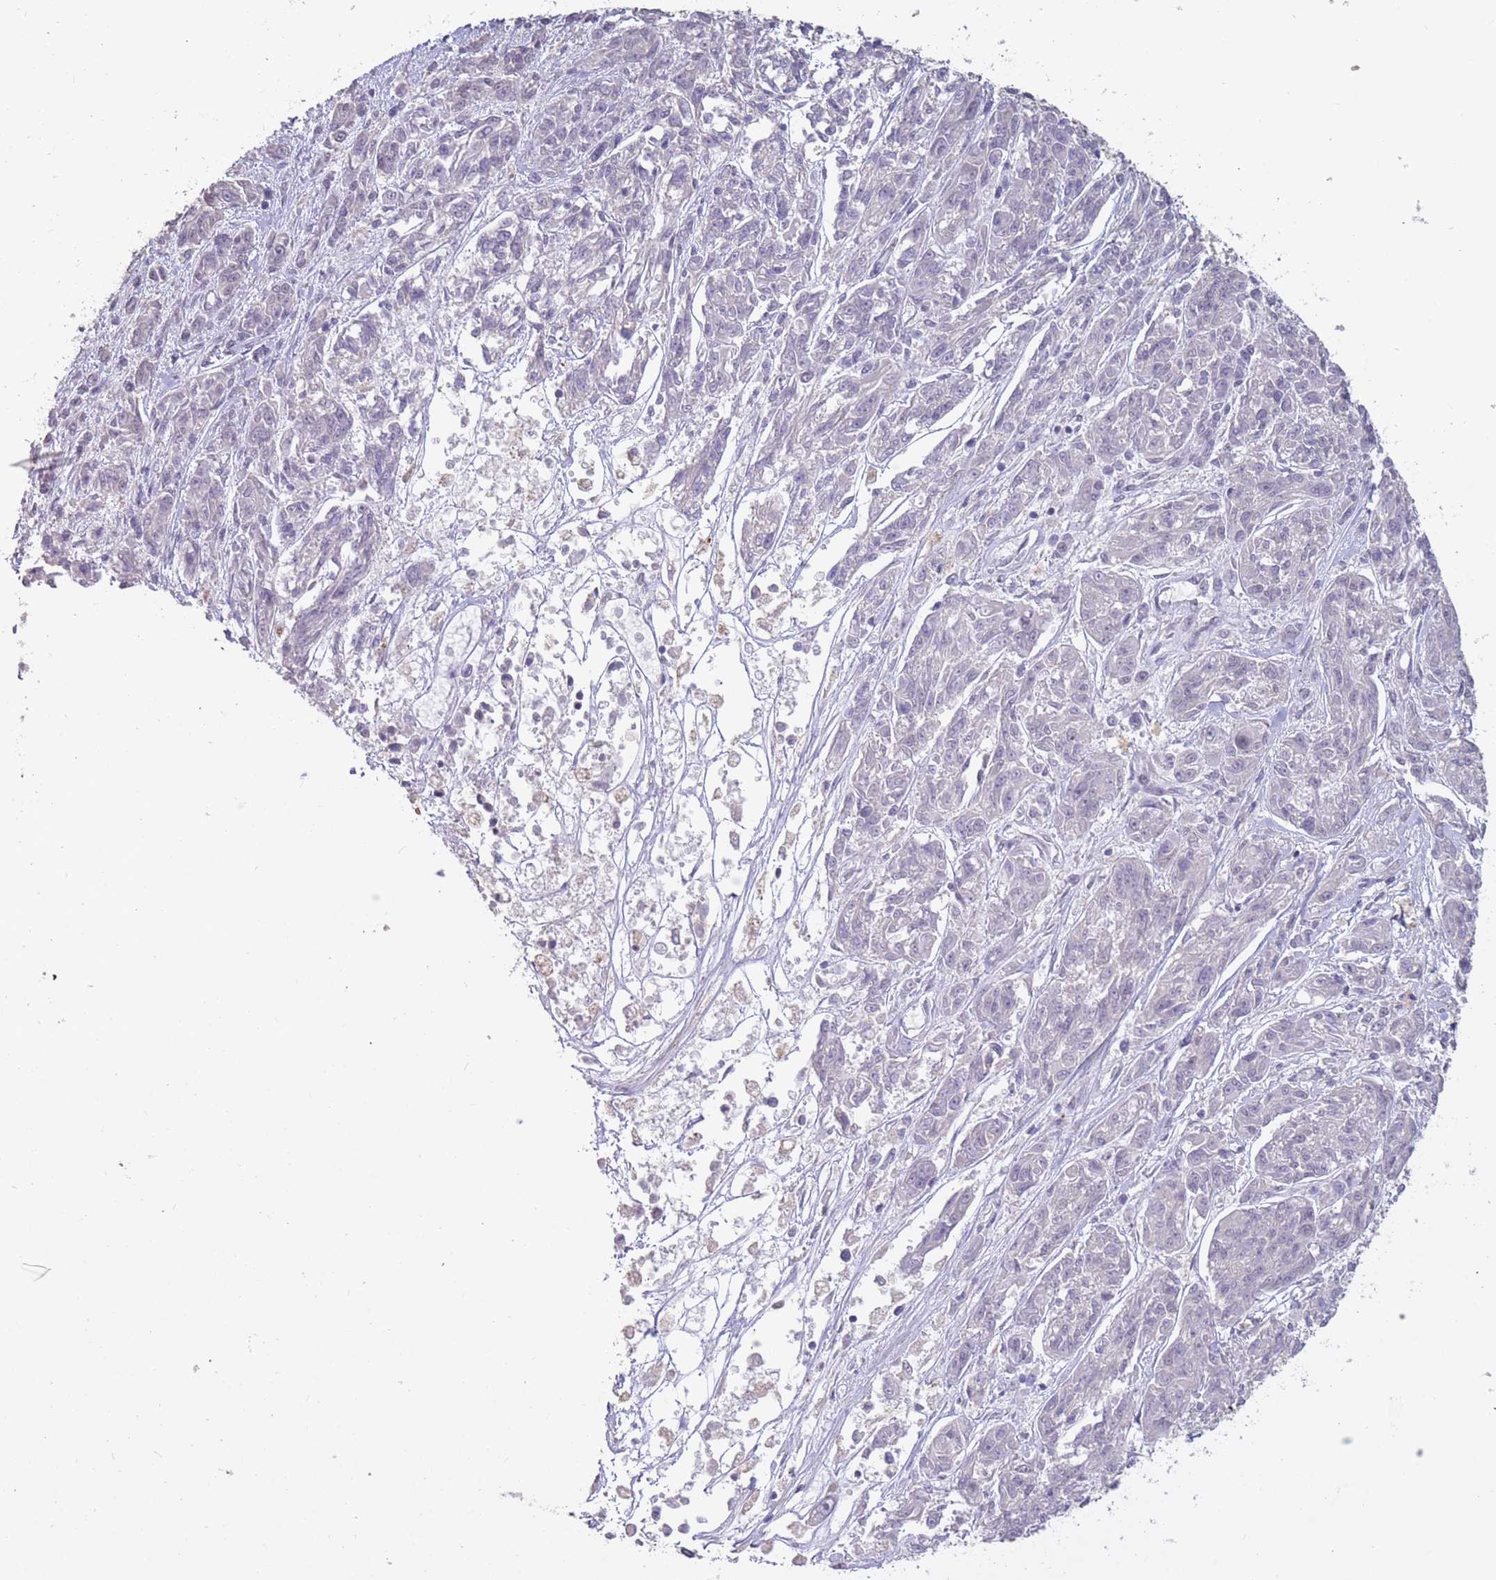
{"staining": {"intensity": "negative", "quantity": "none", "location": "none"}, "tissue": "melanoma", "cell_type": "Tumor cells", "image_type": "cancer", "snomed": [{"axis": "morphology", "description": "Malignant melanoma, NOS"}, {"axis": "topography", "description": "Skin"}], "caption": "Malignant melanoma was stained to show a protein in brown. There is no significant staining in tumor cells.", "gene": "HNRNPUL1", "patient": {"sex": "male", "age": 53}}